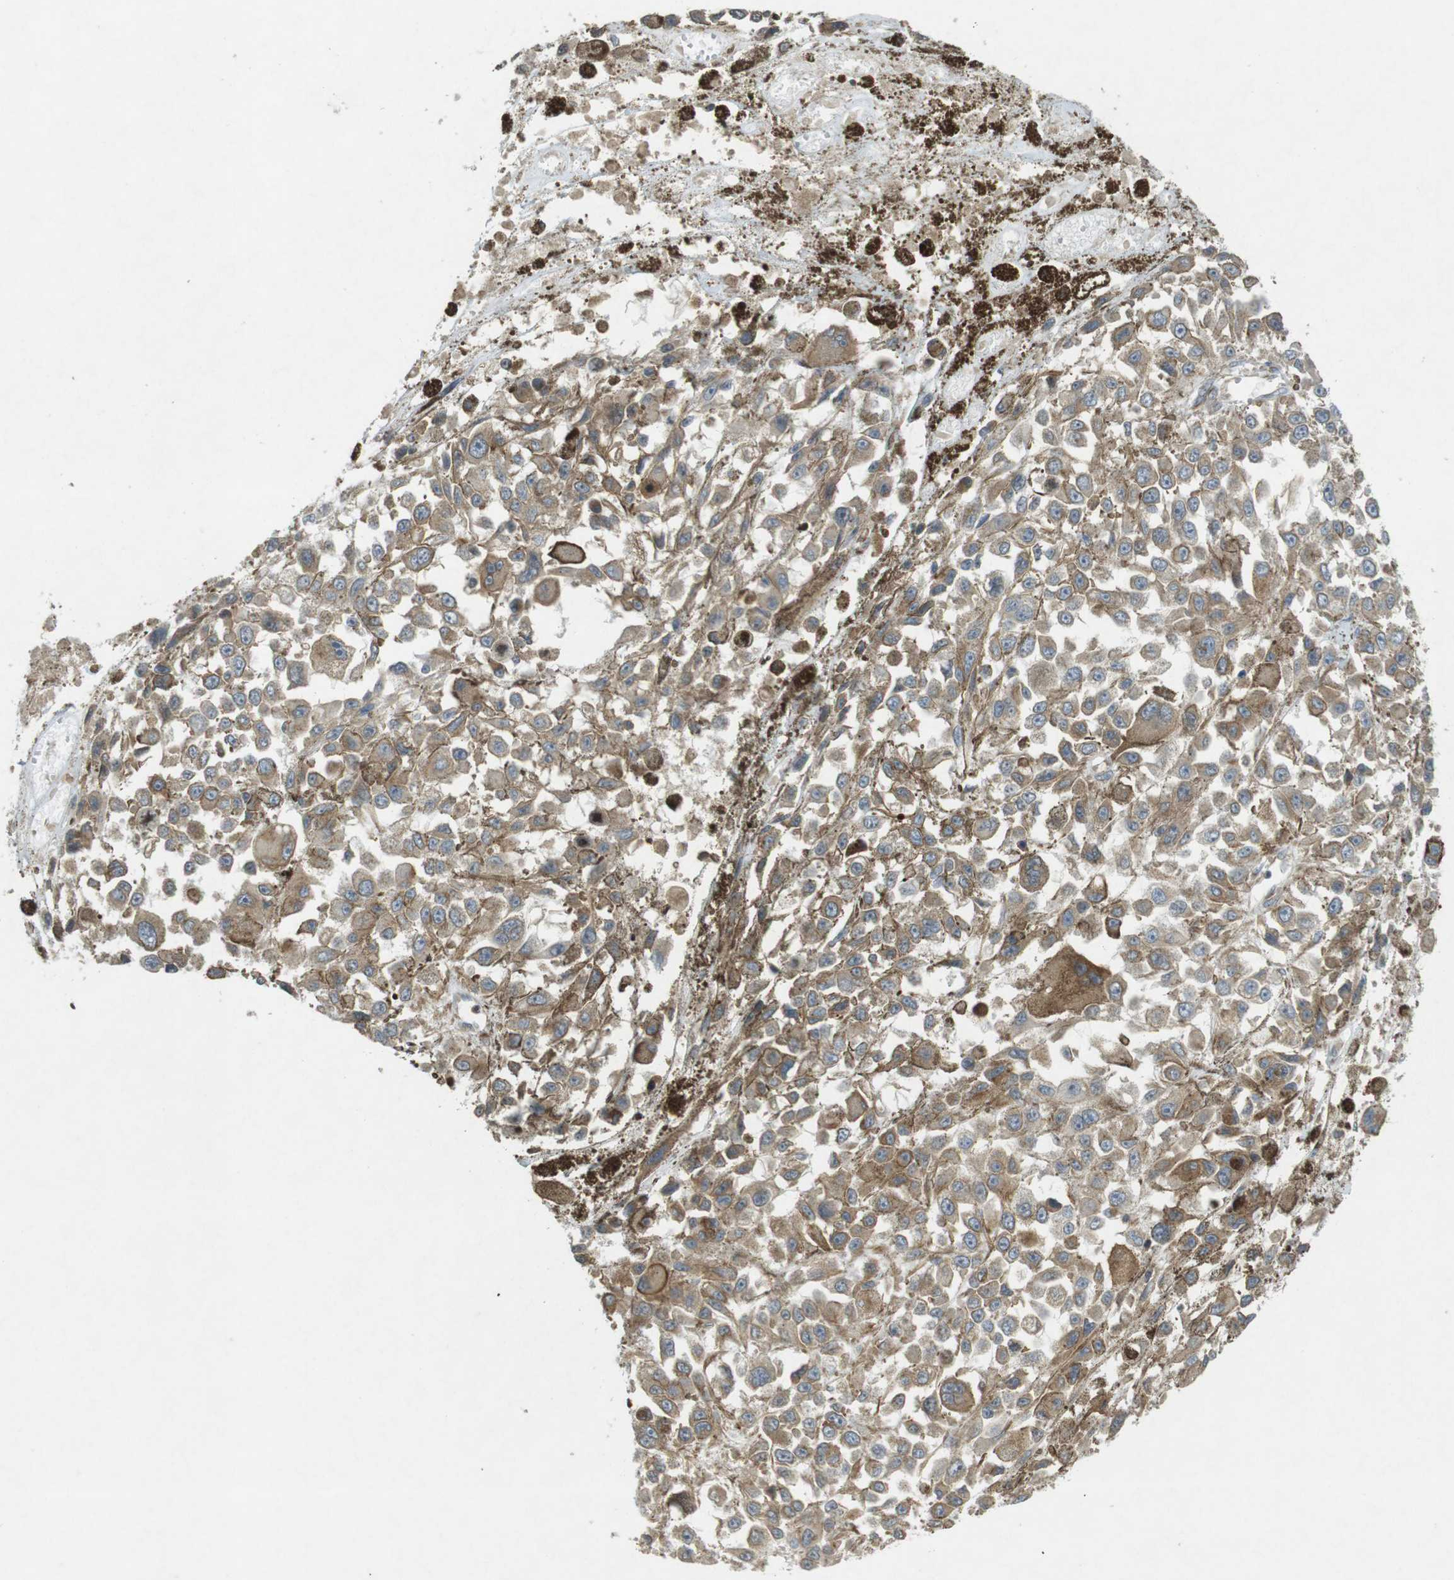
{"staining": {"intensity": "moderate", "quantity": ">75%", "location": "cytoplasmic/membranous"}, "tissue": "melanoma", "cell_type": "Tumor cells", "image_type": "cancer", "snomed": [{"axis": "morphology", "description": "Malignant melanoma, Metastatic site"}, {"axis": "topography", "description": "Lymph node"}], "caption": "High-magnification brightfield microscopy of malignant melanoma (metastatic site) stained with DAB (brown) and counterstained with hematoxylin (blue). tumor cells exhibit moderate cytoplasmic/membranous positivity is identified in approximately>75% of cells. (DAB = brown stain, brightfield microscopy at high magnification).", "gene": "KIF5B", "patient": {"sex": "male", "age": 59}}